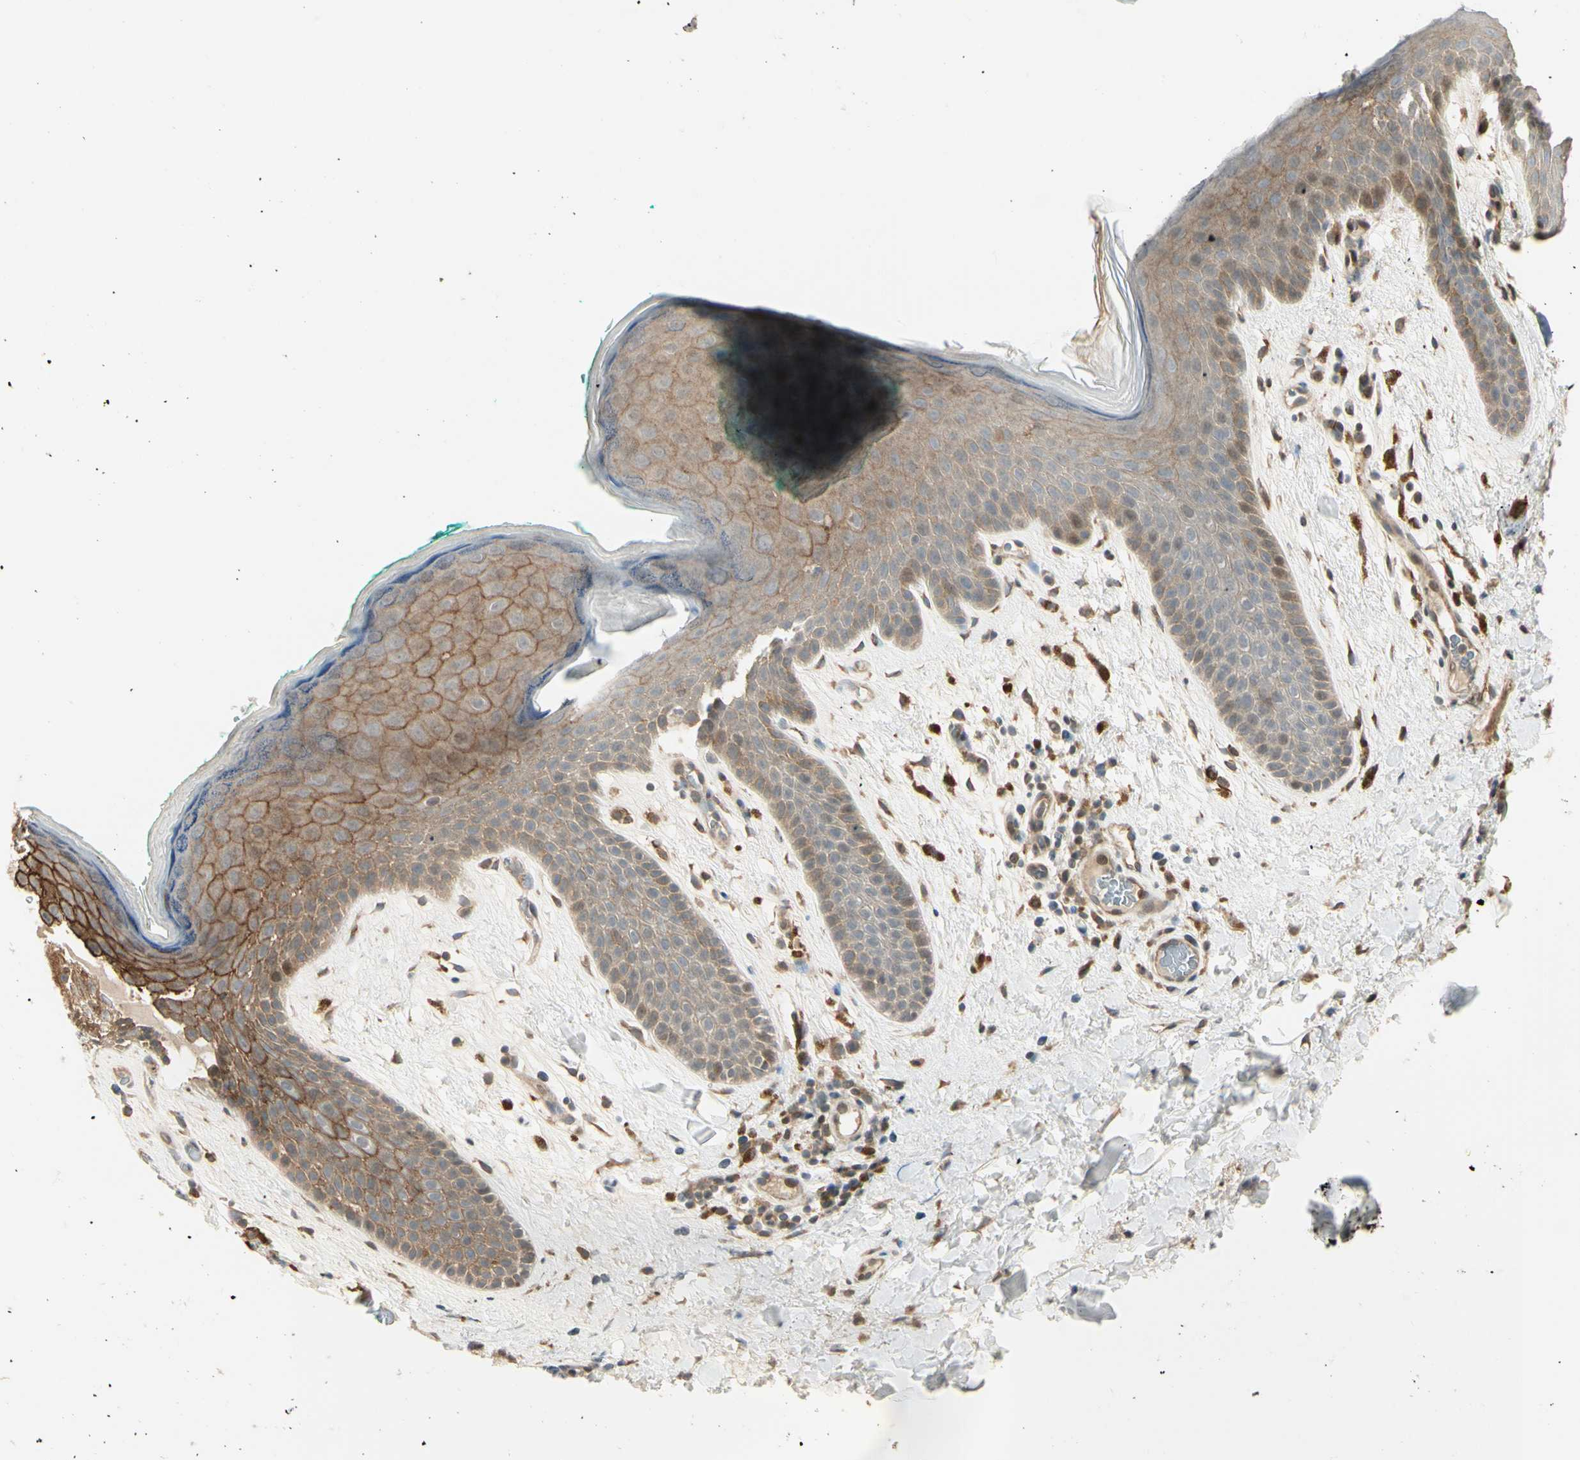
{"staining": {"intensity": "moderate", "quantity": "25%-75%", "location": "cytoplasmic/membranous,nuclear"}, "tissue": "skin", "cell_type": "Epidermal cells", "image_type": "normal", "snomed": [{"axis": "morphology", "description": "Normal tissue, NOS"}, {"axis": "topography", "description": "Anal"}], "caption": "This is an image of IHC staining of normal skin, which shows moderate positivity in the cytoplasmic/membranous,nuclear of epidermal cells.", "gene": "FNDC3B", "patient": {"sex": "male", "age": 74}}